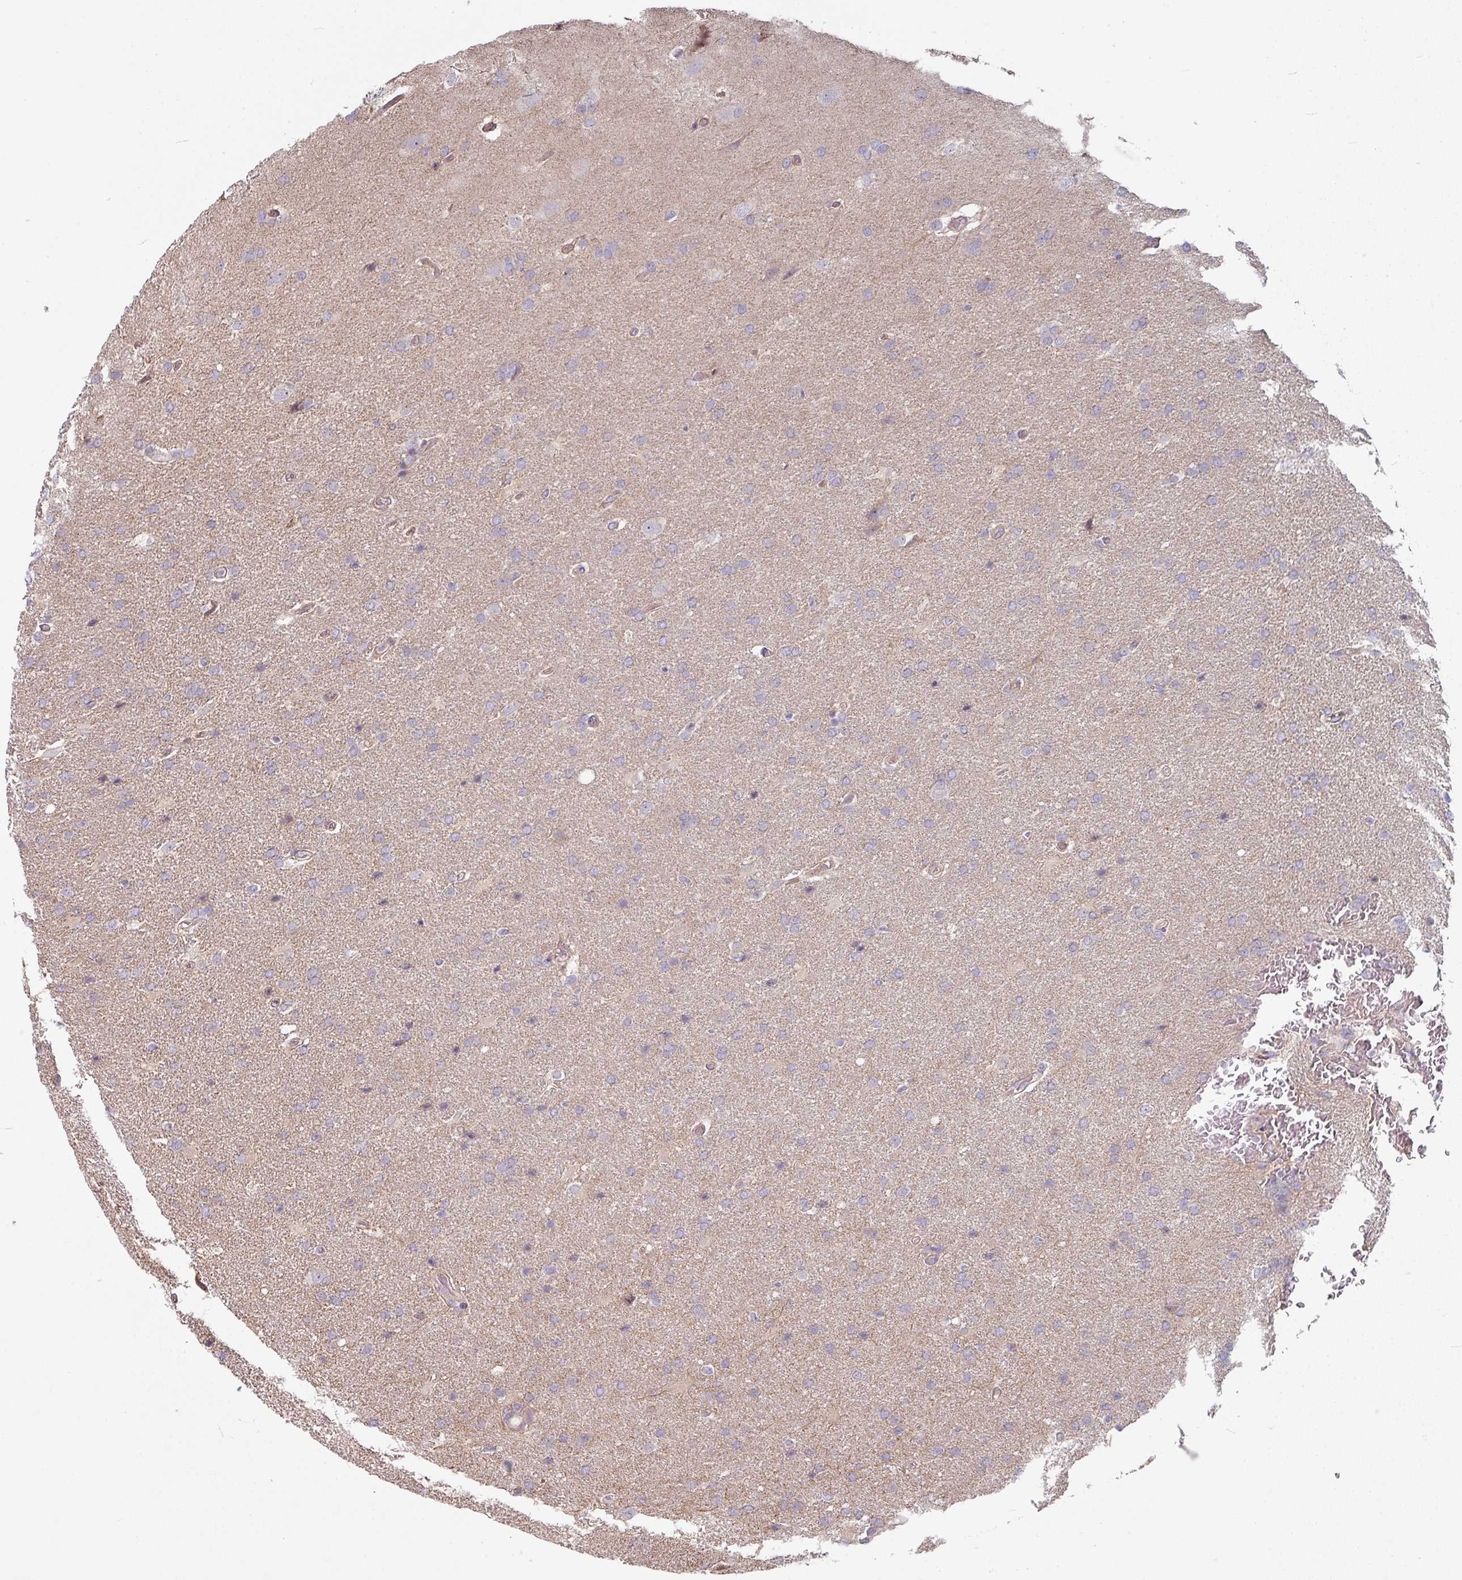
{"staining": {"intensity": "negative", "quantity": "none", "location": "none"}, "tissue": "glioma", "cell_type": "Tumor cells", "image_type": "cancer", "snomed": [{"axis": "morphology", "description": "Glioma, malignant, High grade"}, {"axis": "topography", "description": "Brain"}], "caption": "A histopathology image of human malignant glioma (high-grade) is negative for staining in tumor cells.", "gene": "PLEKHJ1", "patient": {"sex": "male", "age": 56}}